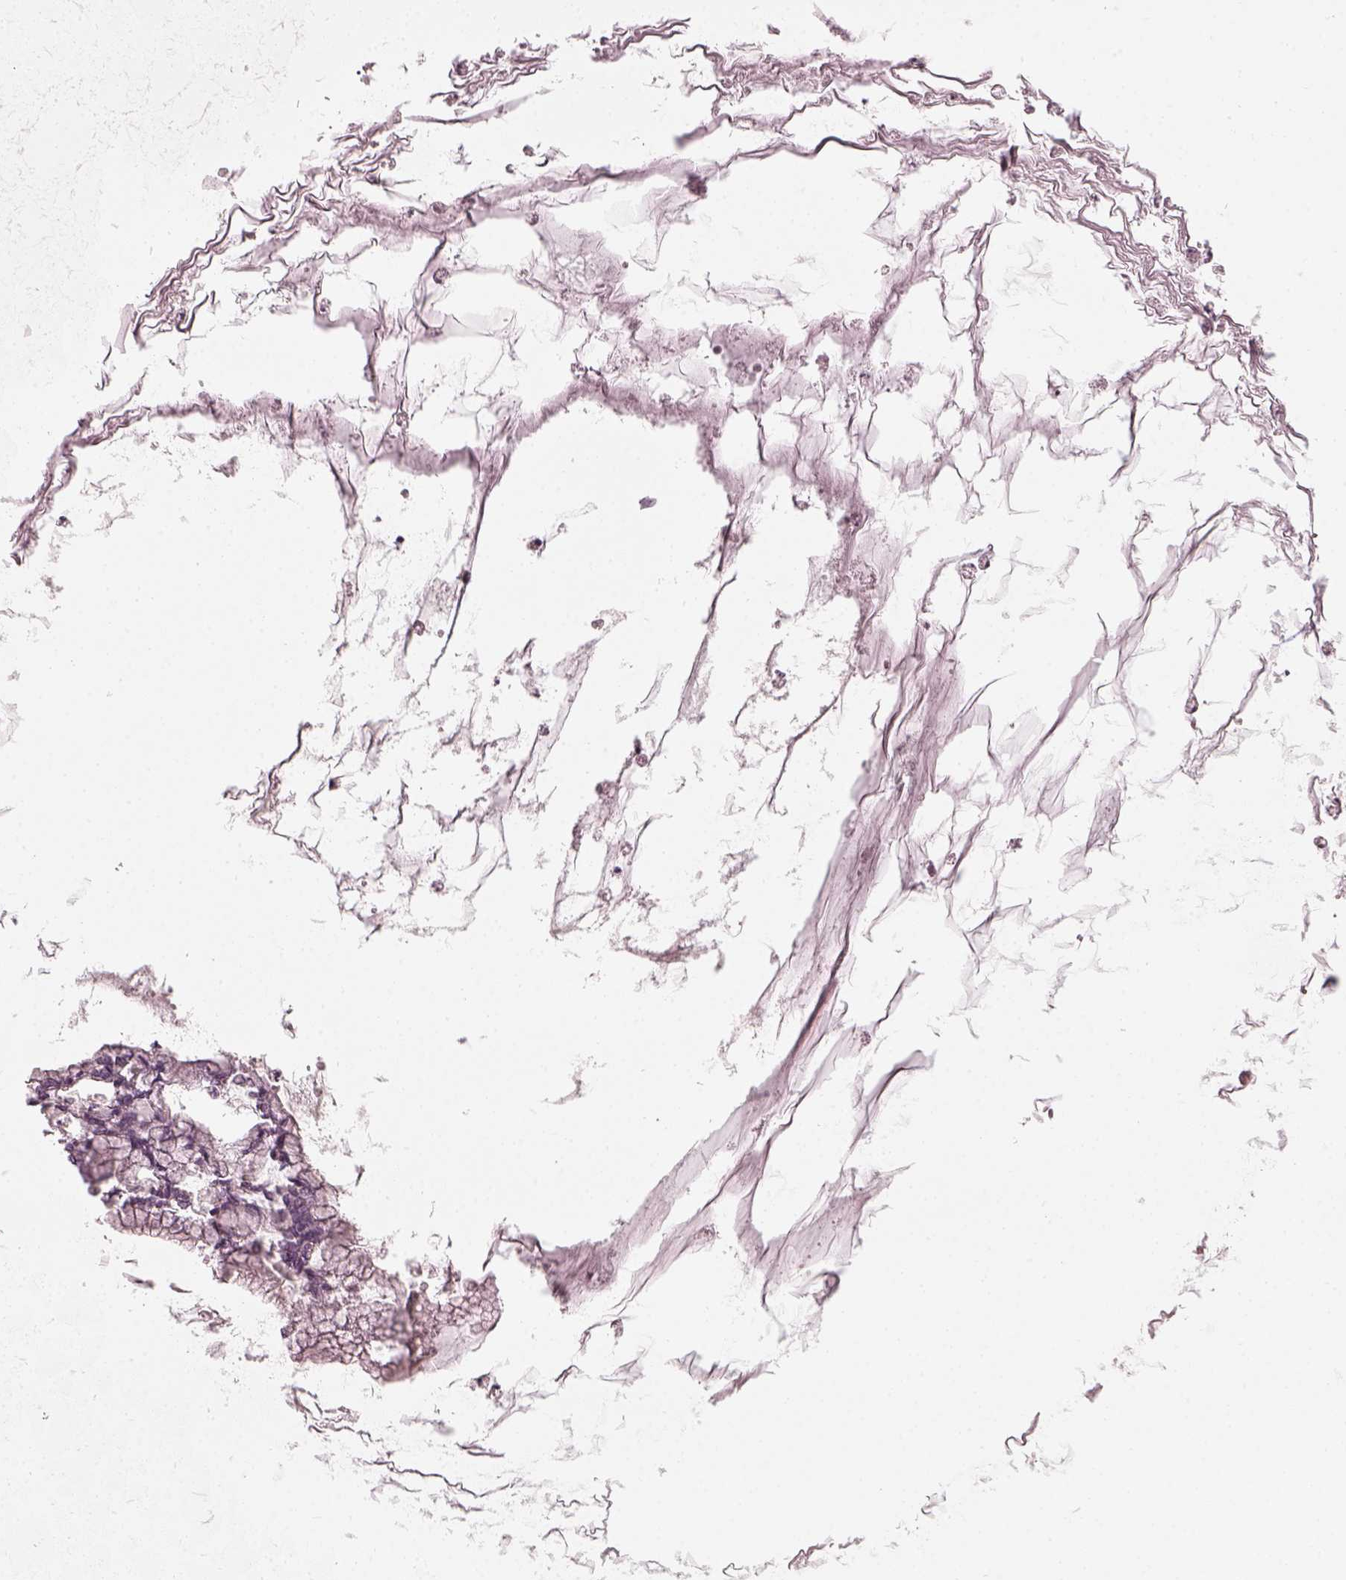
{"staining": {"intensity": "negative", "quantity": "none", "location": "none"}, "tissue": "ovarian cancer", "cell_type": "Tumor cells", "image_type": "cancer", "snomed": [{"axis": "morphology", "description": "Cystadenocarcinoma, mucinous, NOS"}, {"axis": "topography", "description": "Ovary"}], "caption": "This is an immunohistochemistry image of ovarian mucinous cystadenocarcinoma. There is no positivity in tumor cells.", "gene": "CHIT1", "patient": {"sex": "female", "age": 67}}